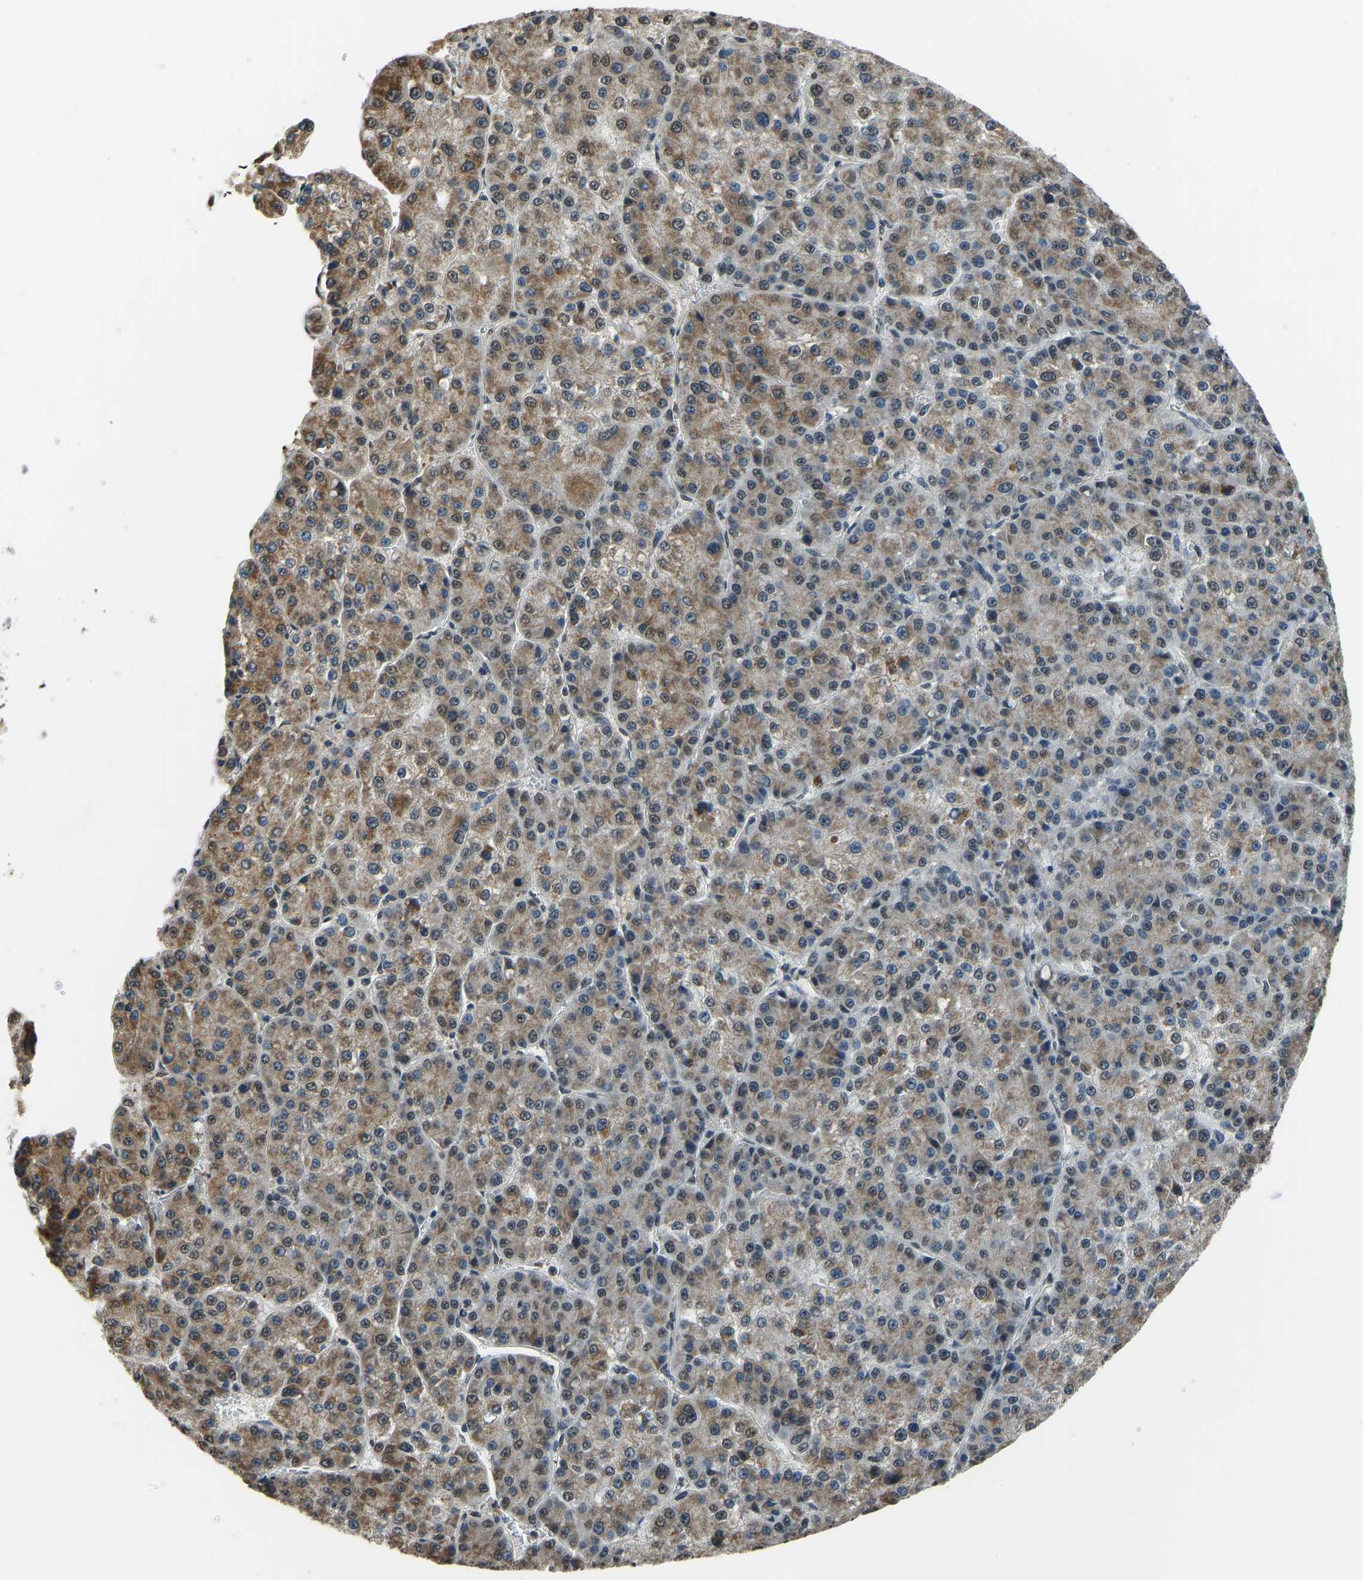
{"staining": {"intensity": "moderate", "quantity": "25%-75%", "location": "cytoplasmic/membranous"}, "tissue": "liver cancer", "cell_type": "Tumor cells", "image_type": "cancer", "snomed": [{"axis": "morphology", "description": "Carcinoma, Hepatocellular, NOS"}, {"axis": "topography", "description": "Liver"}], "caption": "This is an image of immunohistochemistry (IHC) staining of liver hepatocellular carcinoma, which shows moderate expression in the cytoplasmic/membranous of tumor cells.", "gene": "FOS", "patient": {"sex": "female", "age": 73}}